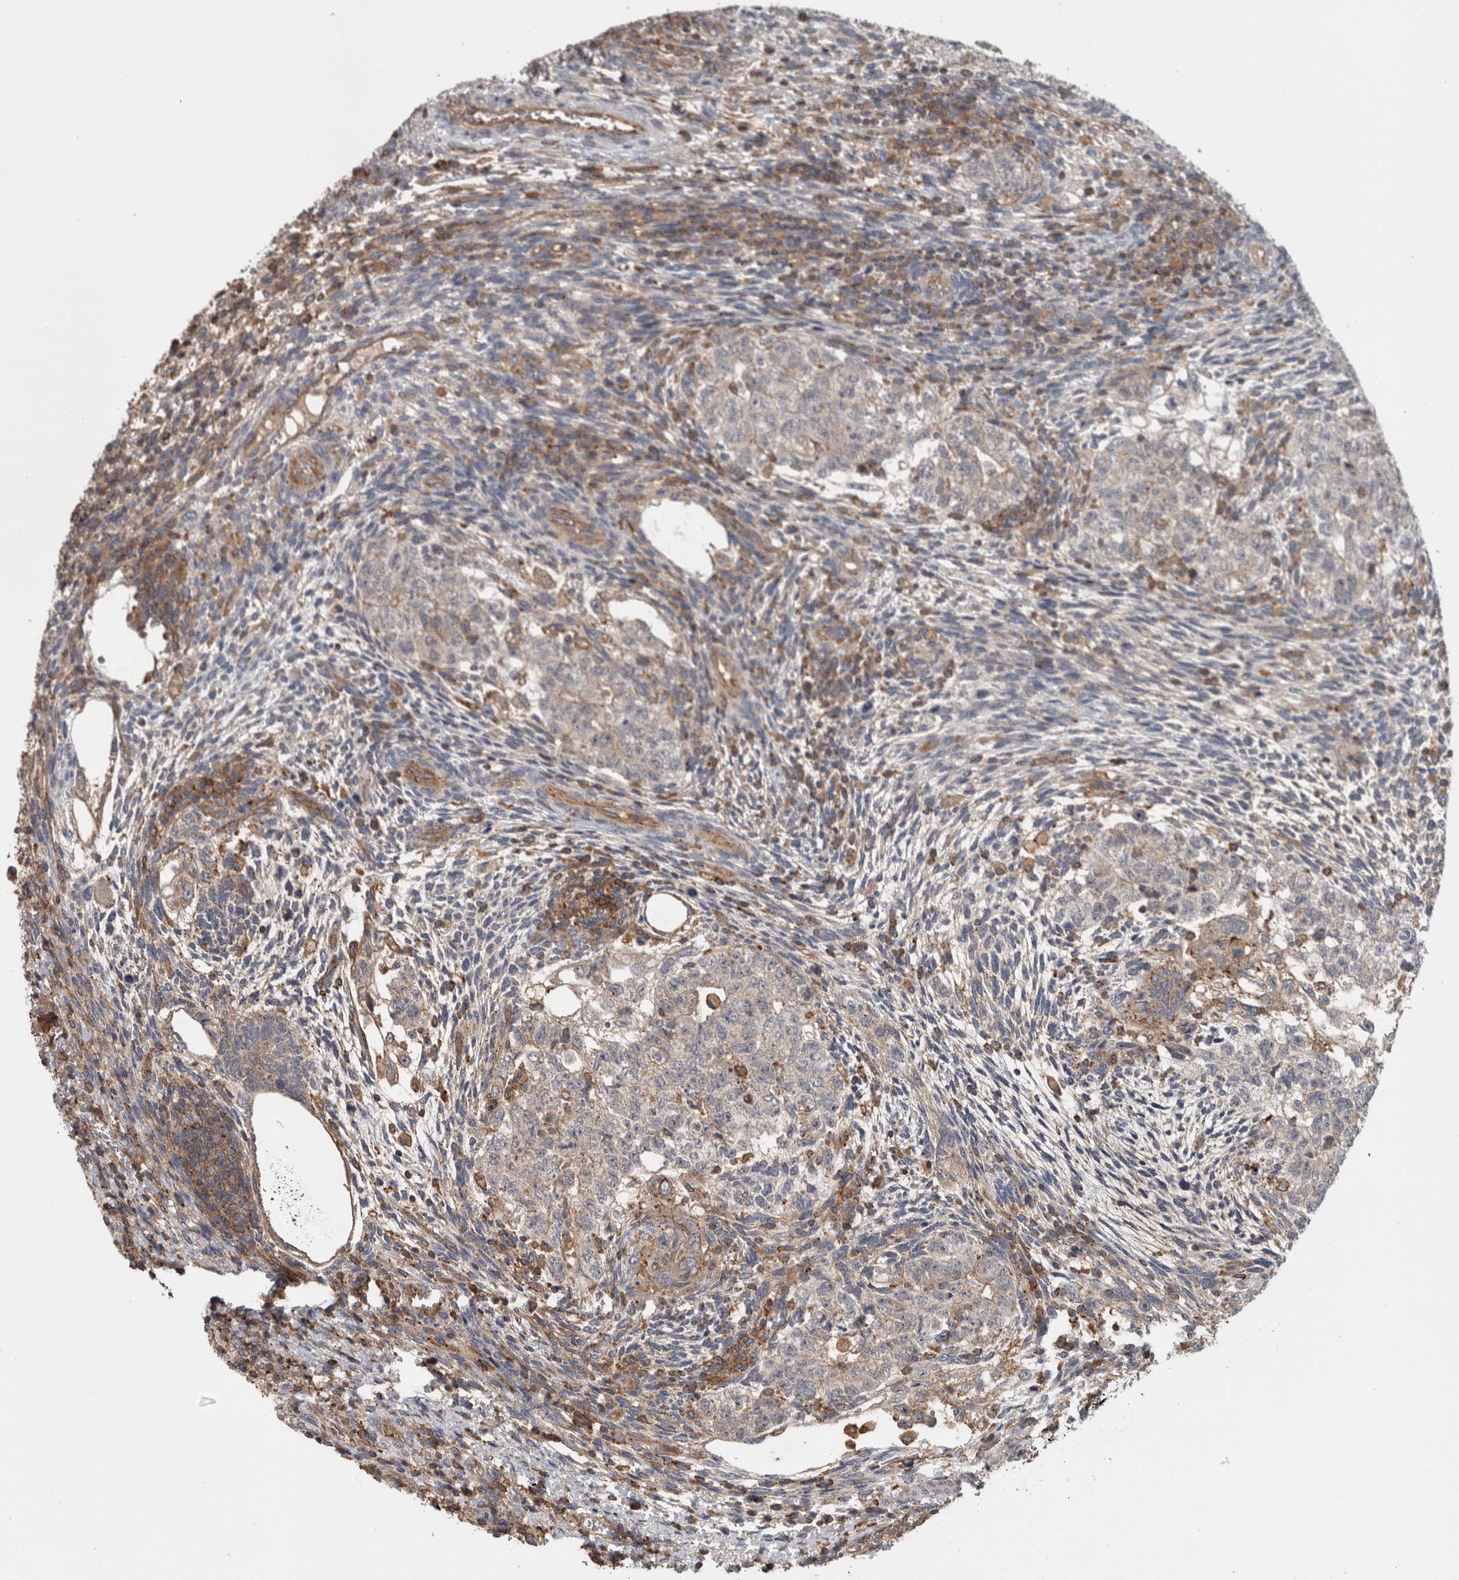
{"staining": {"intensity": "negative", "quantity": "none", "location": "none"}, "tissue": "testis cancer", "cell_type": "Tumor cells", "image_type": "cancer", "snomed": [{"axis": "morphology", "description": "Normal tissue, NOS"}, {"axis": "morphology", "description": "Carcinoma, Embryonal, NOS"}, {"axis": "topography", "description": "Testis"}], "caption": "This is an IHC photomicrograph of testis cancer (embryonal carcinoma). There is no positivity in tumor cells.", "gene": "TARBP1", "patient": {"sex": "male", "age": 36}}